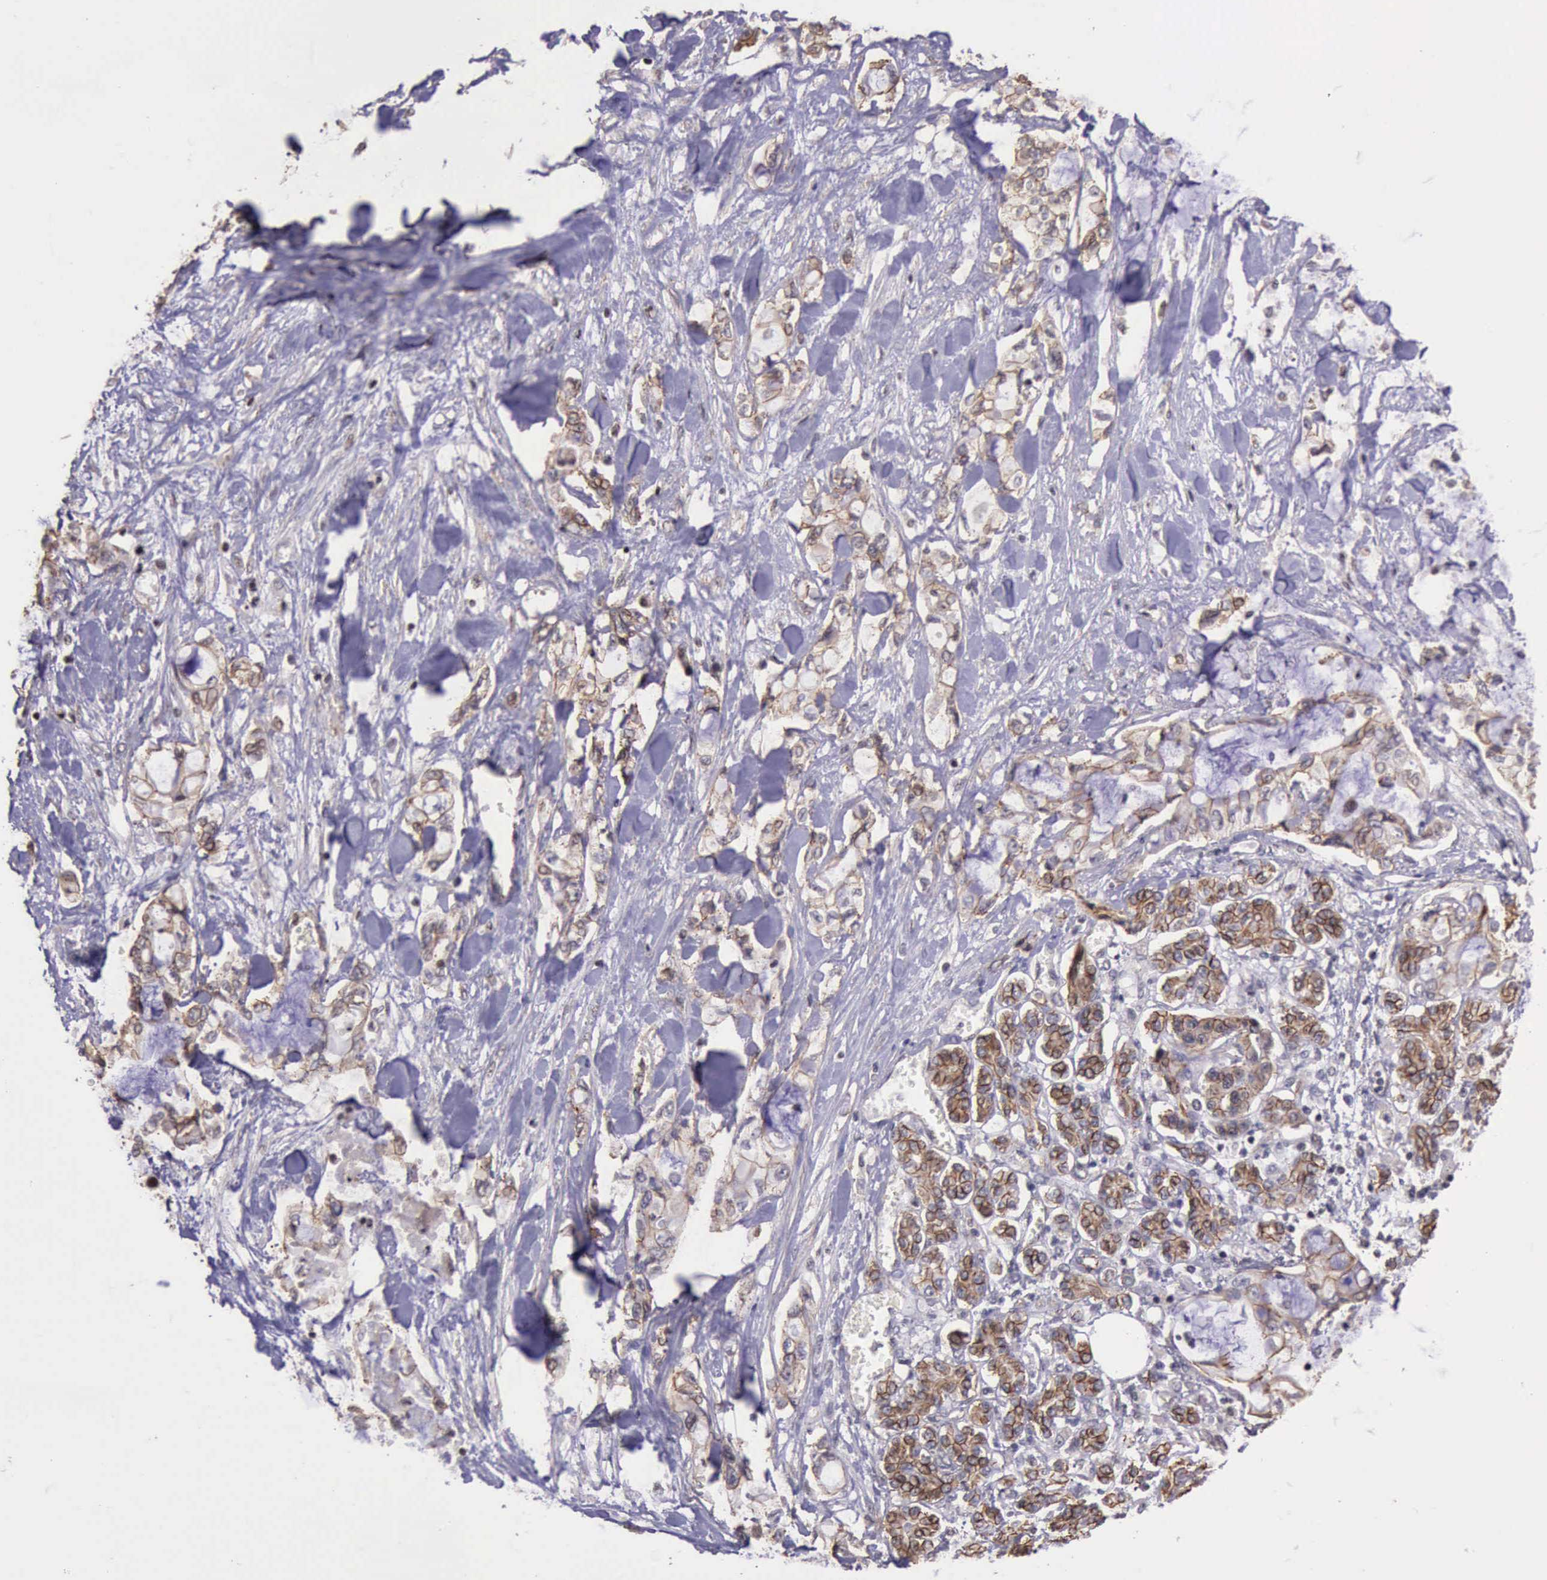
{"staining": {"intensity": "moderate", "quantity": ">75%", "location": "cytoplasmic/membranous"}, "tissue": "pancreatic cancer", "cell_type": "Tumor cells", "image_type": "cancer", "snomed": [{"axis": "morphology", "description": "Adenocarcinoma, NOS"}, {"axis": "topography", "description": "Pancreas"}], "caption": "Tumor cells reveal moderate cytoplasmic/membranous expression in about >75% of cells in pancreatic cancer.", "gene": "CTNNB1", "patient": {"sex": "female", "age": 70}}